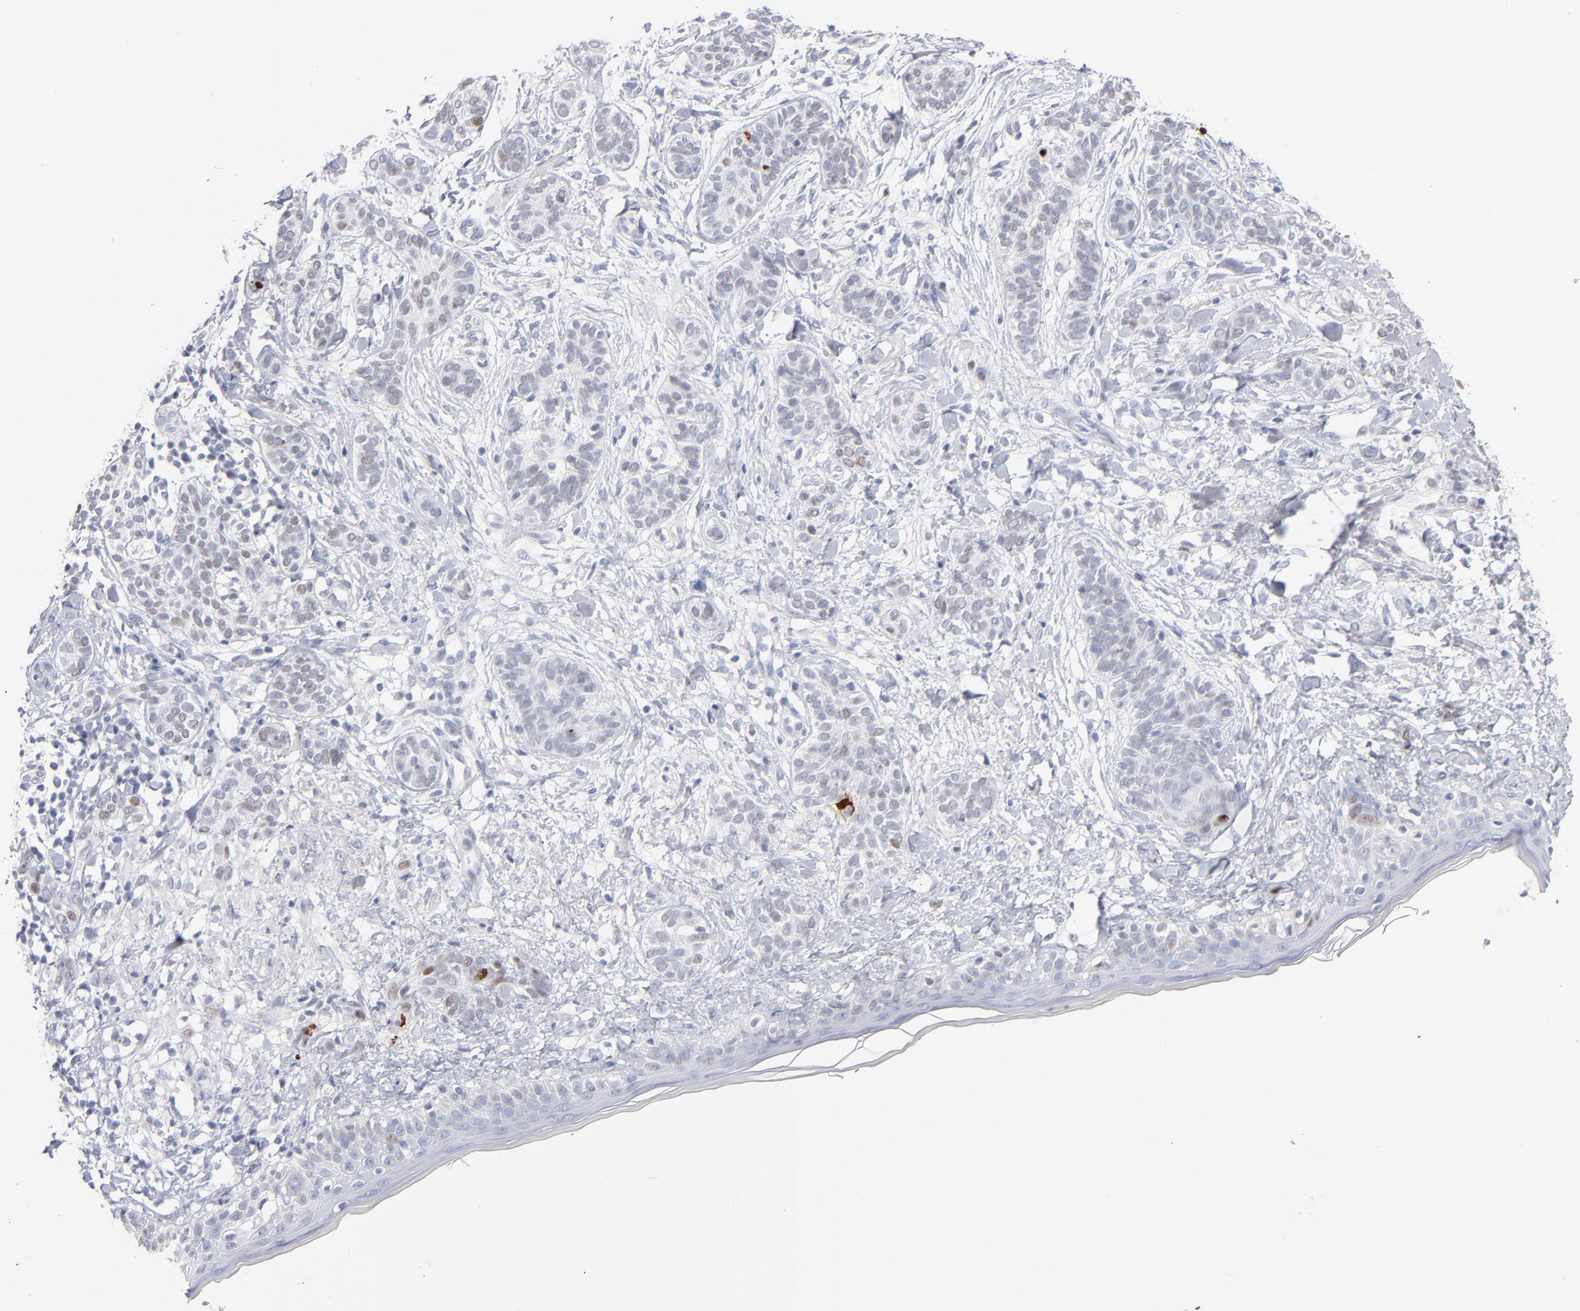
{"staining": {"intensity": "weak", "quantity": "<25%", "location": "nuclear"}, "tissue": "skin cancer", "cell_type": "Tumor cells", "image_type": "cancer", "snomed": [{"axis": "morphology", "description": "Normal tissue, NOS"}, {"axis": "morphology", "description": "Basal cell carcinoma"}, {"axis": "topography", "description": "Skin"}], "caption": "Immunohistochemistry (IHC) micrograph of neoplastic tissue: skin basal cell carcinoma stained with DAB (3,3'-diaminobenzidine) reveals no significant protein positivity in tumor cells. (DAB (3,3'-diaminobenzidine) immunohistochemistry (IHC) visualized using brightfield microscopy, high magnification).", "gene": "PARP1", "patient": {"sex": "male", "age": 63}}